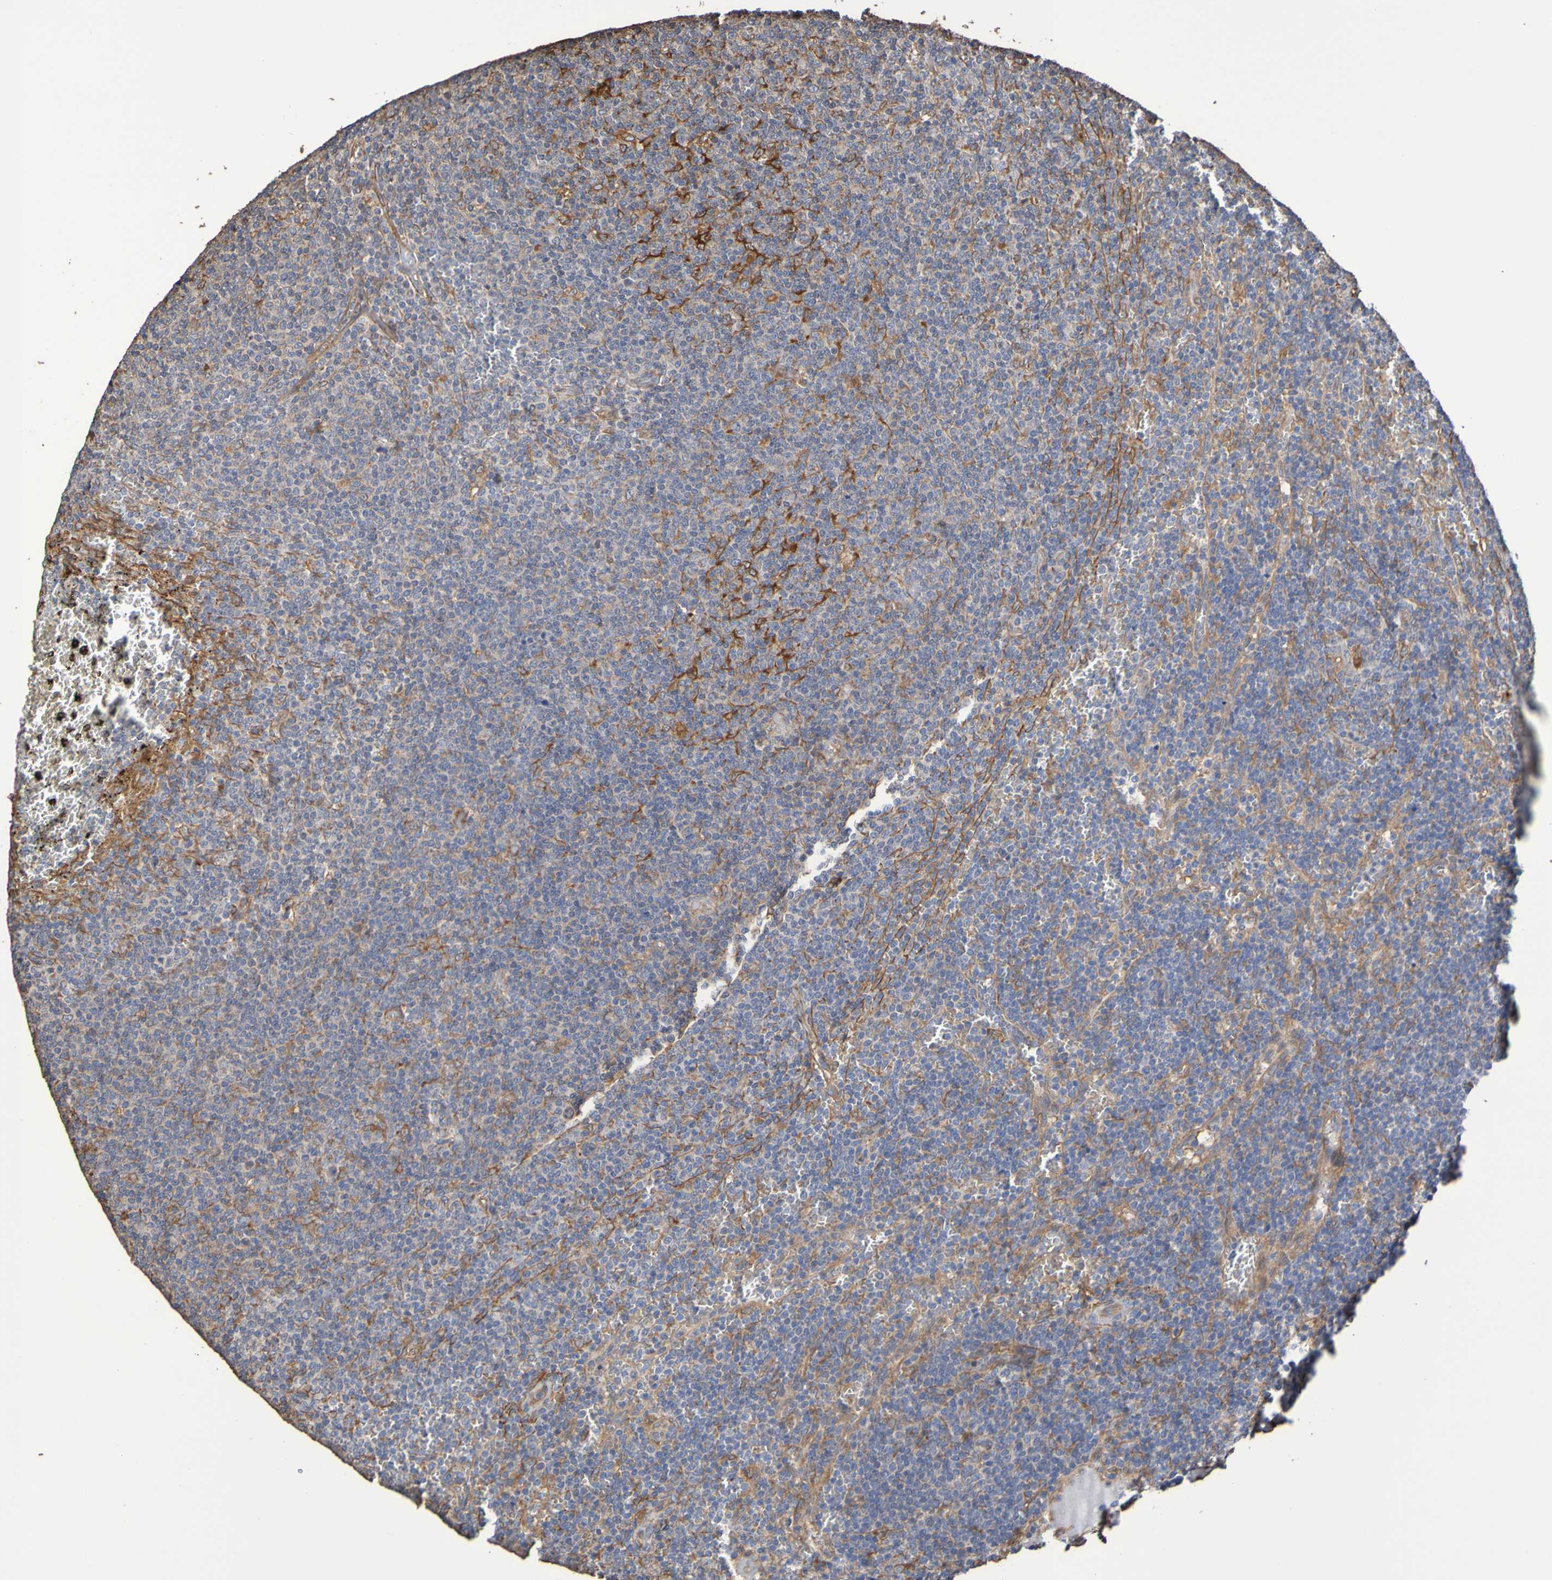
{"staining": {"intensity": "negative", "quantity": "none", "location": "none"}, "tissue": "lymphoma", "cell_type": "Tumor cells", "image_type": "cancer", "snomed": [{"axis": "morphology", "description": "Malignant lymphoma, non-Hodgkin's type, Low grade"}, {"axis": "topography", "description": "Spleen"}], "caption": "This is a photomicrograph of immunohistochemistry (IHC) staining of lymphoma, which shows no staining in tumor cells.", "gene": "RAB11A", "patient": {"sex": "female", "age": 50}}